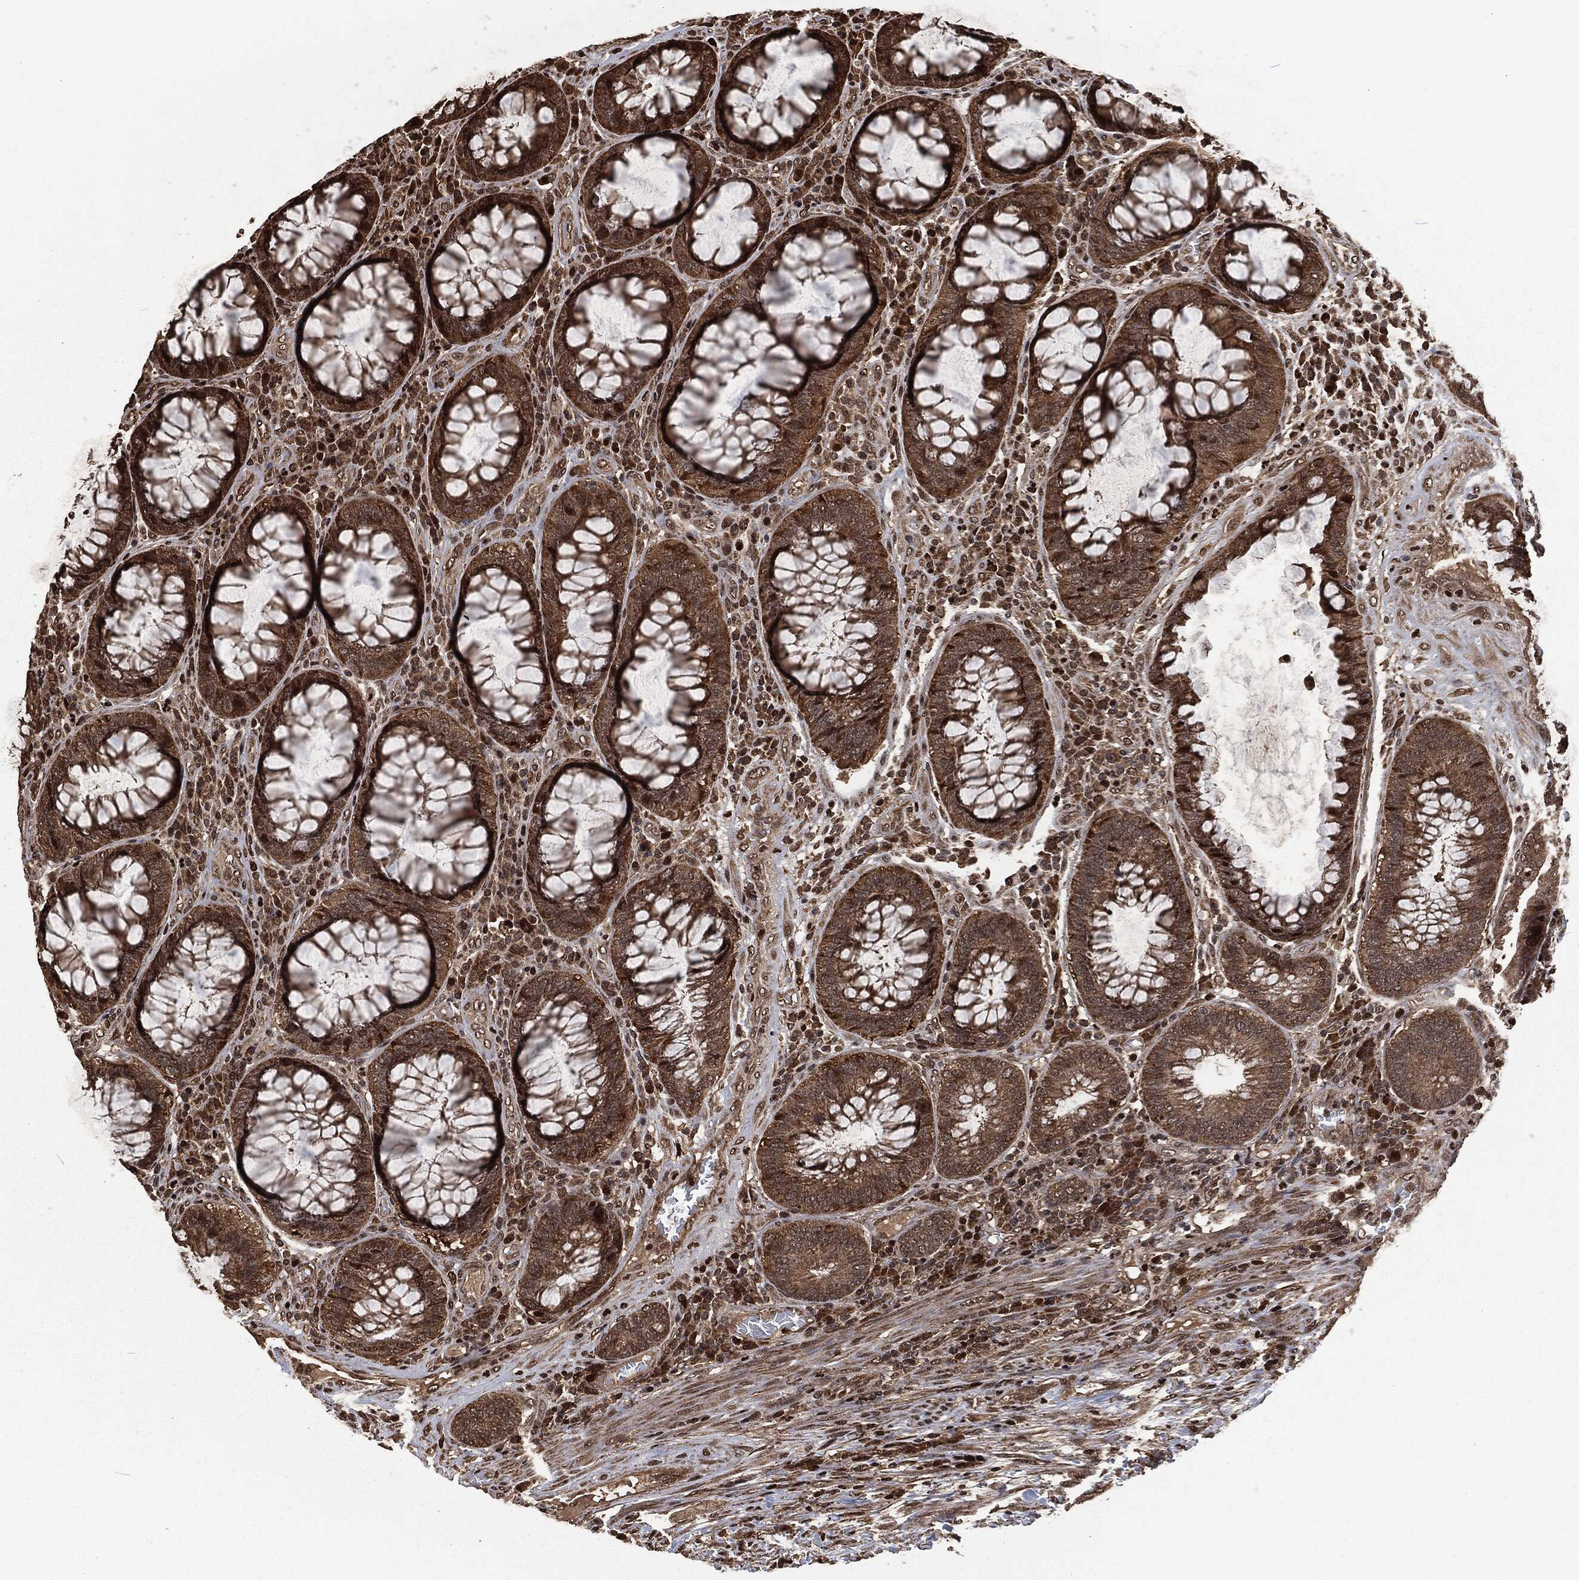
{"staining": {"intensity": "strong", "quantity": "<25%", "location": "cytoplasmic/membranous,nuclear"}, "tissue": "colorectal cancer", "cell_type": "Tumor cells", "image_type": "cancer", "snomed": [{"axis": "morphology", "description": "Adenocarcinoma, NOS"}, {"axis": "topography", "description": "Colon"}], "caption": "Immunohistochemistry (IHC) photomicrograph of human adenocarcinoma (colorectal) stained for a protein (brown), which demonstrates medium levels of strong cytoplasmic/membranous and nuclear expression in approximately <25% of tumor cells.", "gene": "SNAI1", "patient": {"sex": "female", "age": 67}}